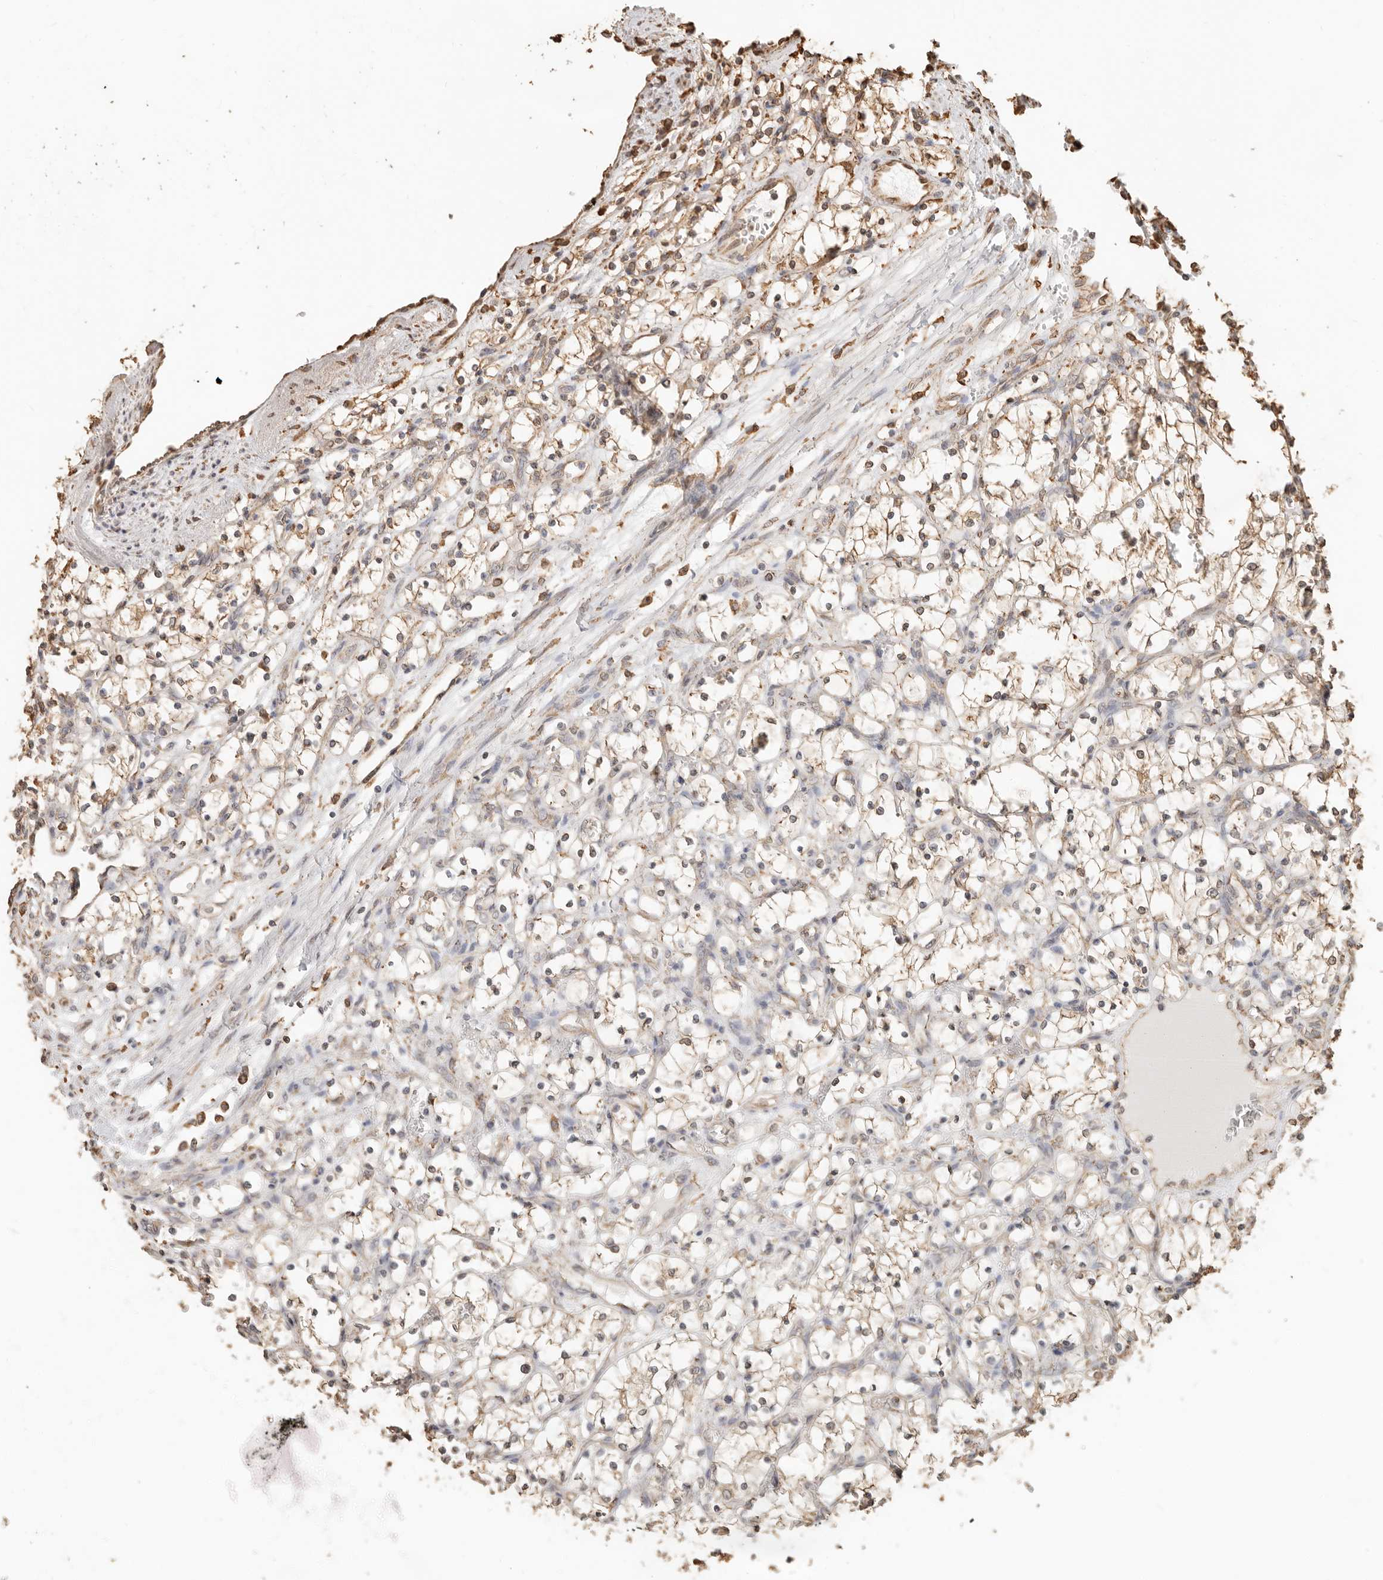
{"staining": {"intensity": "moderate", "quantity": "25%-75%", "location": "cytoplasmic/membranous"}, "tissue": "renal cancer", "cell_type": "Tumor cells", "image_type": "cancer", "snomed": [{"axis": "morphology", "description": "Adenocarcinoma, NOS"}, {"axis": "topography", "description": "Kidney"}], "caption": "A brown stain shows moderate cytoplasmic/membranous positivity of a protein in renal adenocarcinoma tumor cells.", "gene": "ARHGEF10L", "patient": {"sex": "female", "age": 69}}